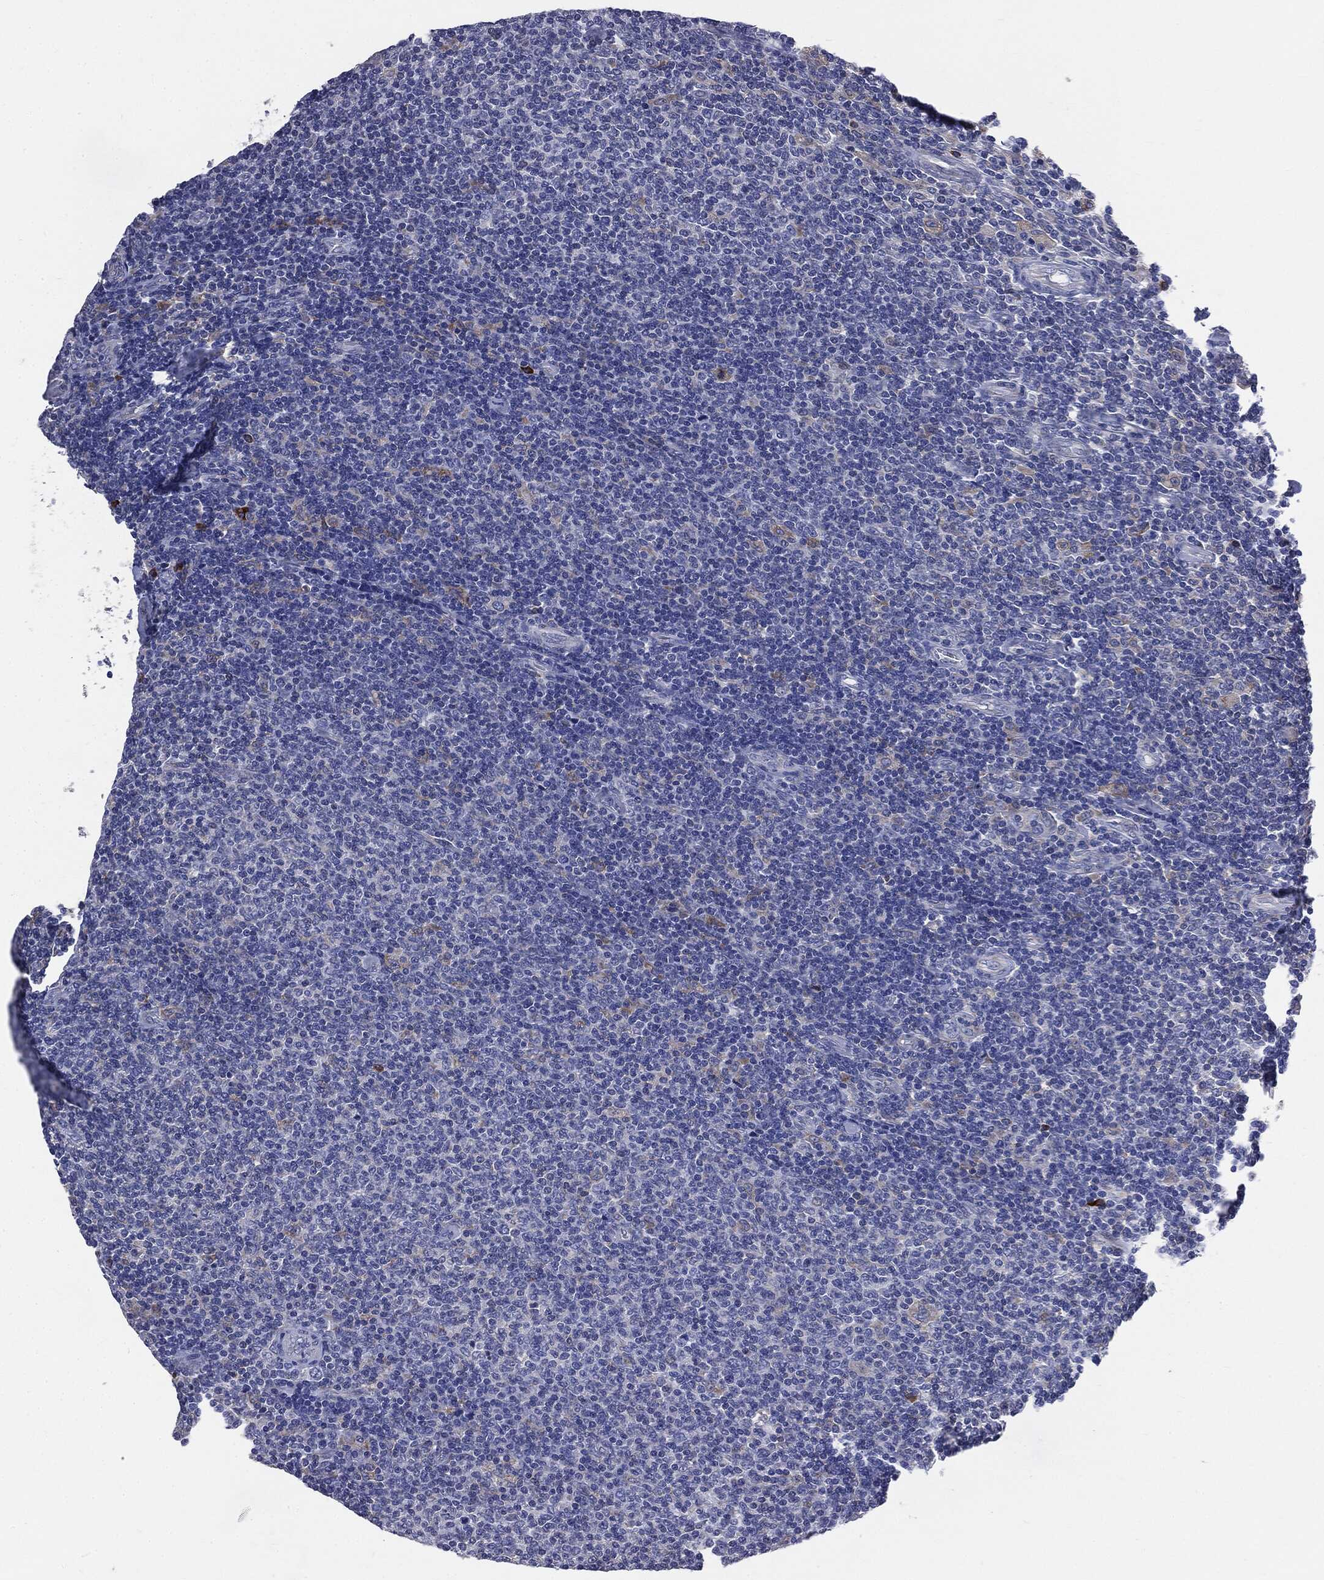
{"staining": {"intensity": "negative", "quantity": "none", "location": "none"}, "tissue": "lymphoma", "cell_type": "Tumor cells", "image_type": "cancer", "snomed": [{"axis": "morphology", "description": "Malignant lymphoma, non-Hodgkin's type, Low grade"}, {"axis": "topography", "description": "Lymph node"}], "caption": "Immunohistochemistry (IHC) image of low-grade malignant lymphoma, non-Hodgkin's type stained for a protein (brown), which reveals no expression in tumor cells.", "gene": "PTGS2", "patient": {"sex": "male", "age": 52}}